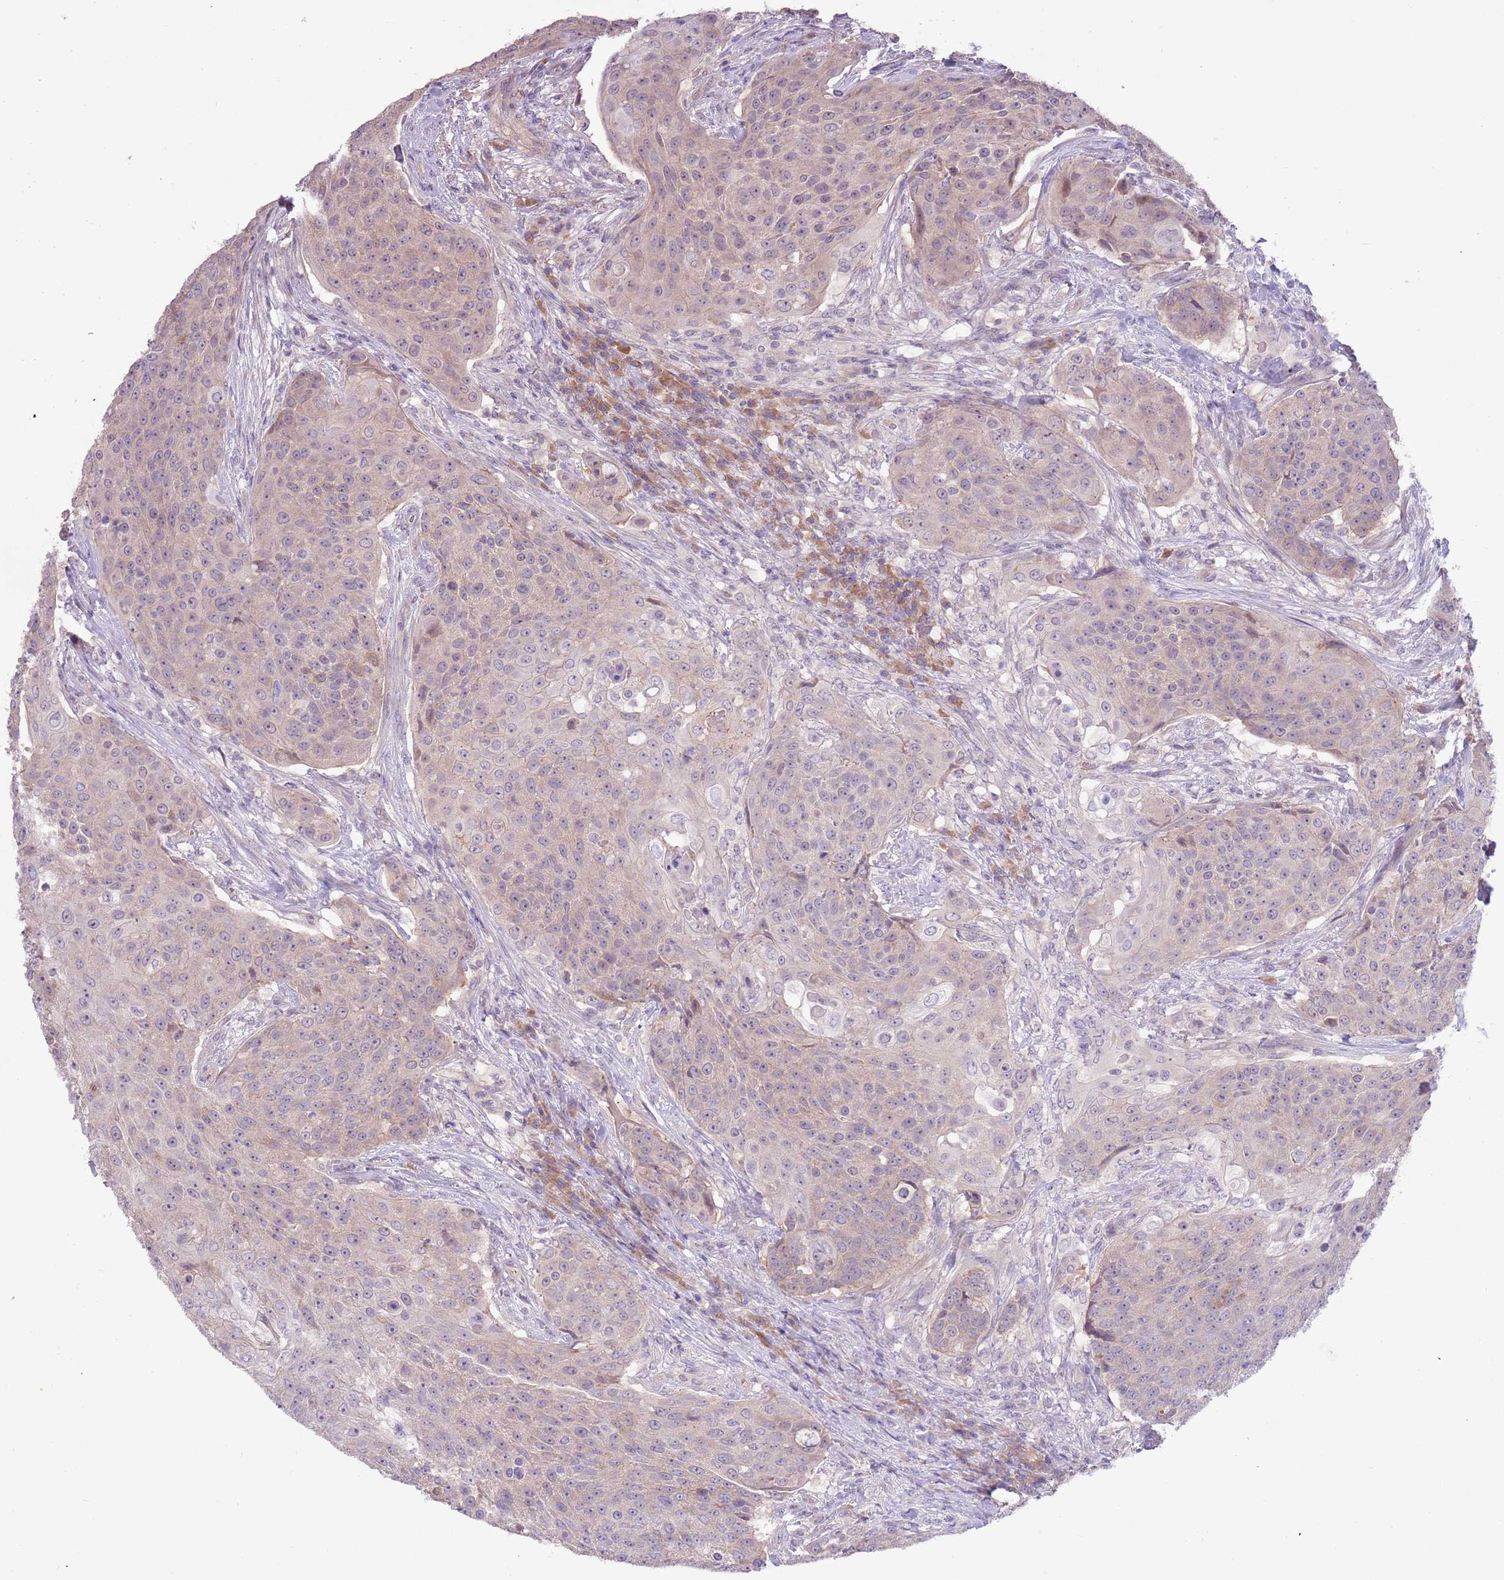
{"staining": {"intensity": "negative", "quantity": "none", "location": "none"}, "tissue": "urothelial cancer", "cell_type": "Tumor cells", "image_type": "cancer", "snomed": [{"axis": "morphology", "description": "Urothelial carcinoma, High grade"}, {"axis": "topography", "description": "Urinary bladder"}], "caption": "The histopathology image reveals no significant staining in tumor cells of urothelial cancer.", "gene": "SHROOM3", "patient": {"sex": "female", "age": 63}}